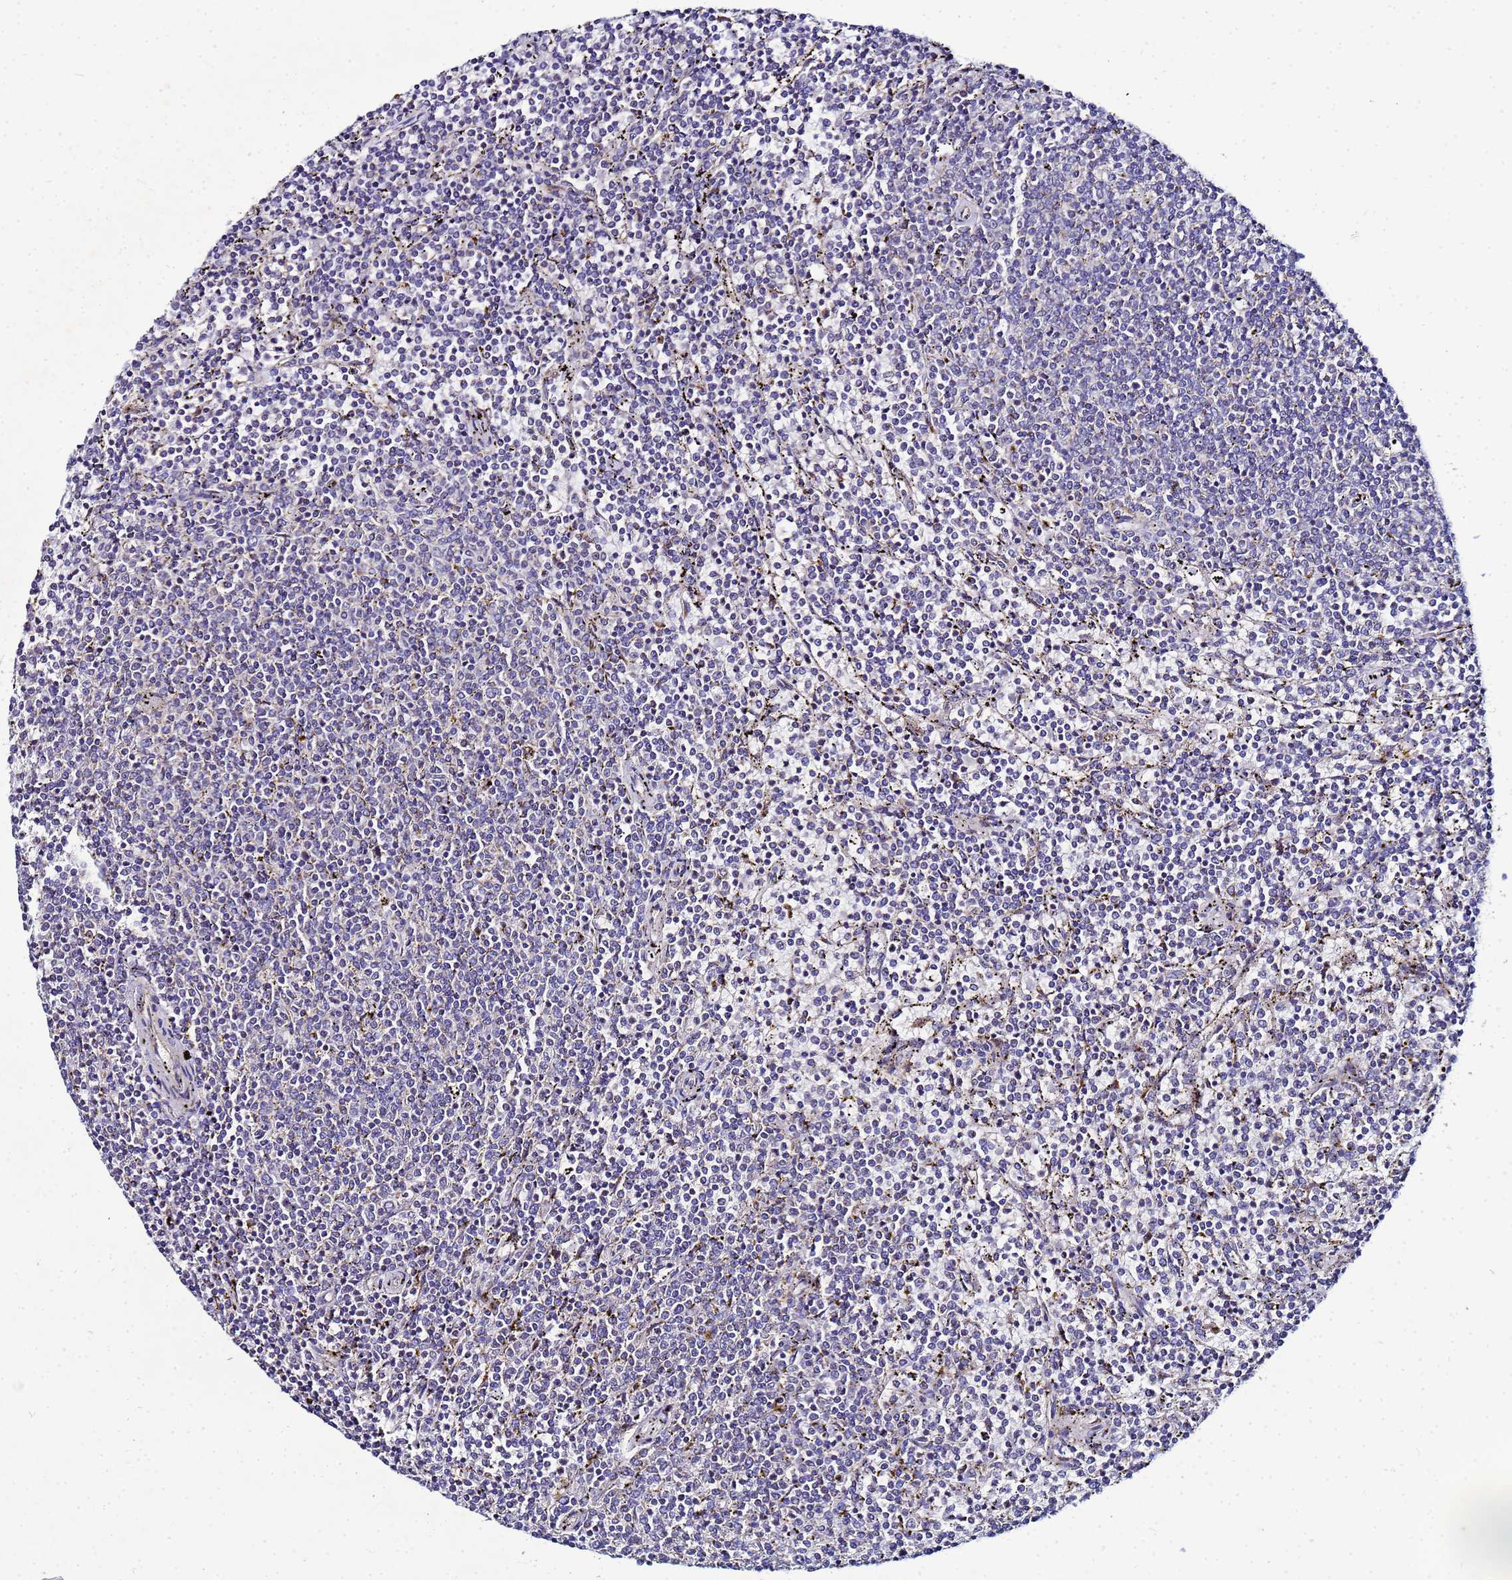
{"staining": {"intensity": "negative", "quantity": "none", "location": "none"}, "tissue": "lymphoma", "cell_type": "Tumor cells", "image_type": "cancer", "snomed": [{"axis": "morphology", "description": "Malignant lymphoma, non-Hodgkin's type, Low grade"}, {"axis": "topography", "description": "Spleen"}], "caption": "Tumor cells are negative for protein expression in human malignant lymphoma, non-Hodgkin's type (low-grade).", "gene": "FAHD2A", "patient": {"sex": "female", "age": 50}}